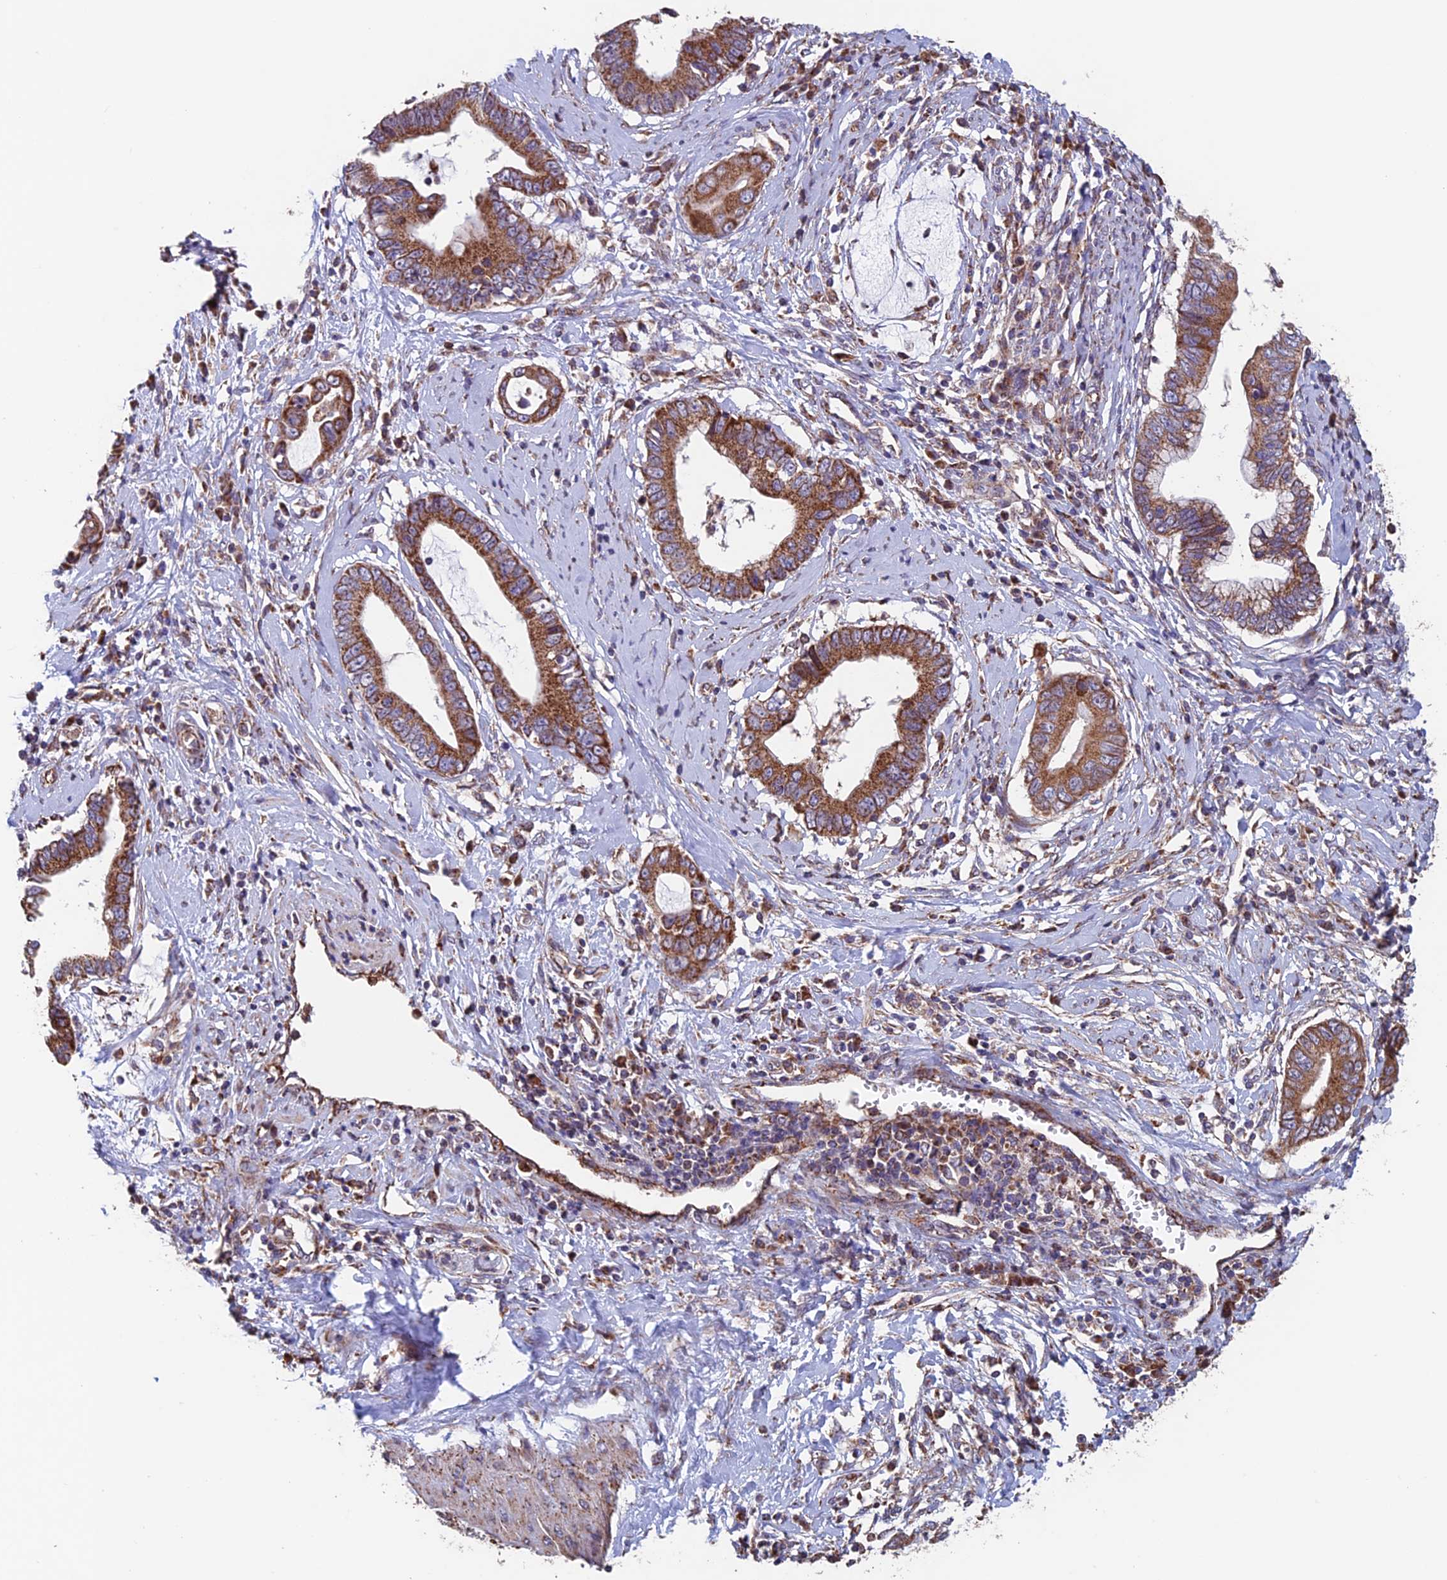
{"staining": {"intensity": "strong", "quantity": ">75%", "location": "cytoplasmic/membranous"}, "tissue": "cervical cancer", "cell_type": "Tumor cells", "image_type": "cancer", "snomed": [{"axis": "morphology", "description": "Adenocarcinoma, NOS"}, {"axis": "topography", "description": "Cervix"}], "caption": "The histopathology image demonstrates immunohistochemical staining of cervical adenocarcinoma. There is strong cytoplasmic/membranous expression is present in approximately >75% of tumor cells.", "gene": "MRPL1", "patient": {"sex": "female", "age": 44}}